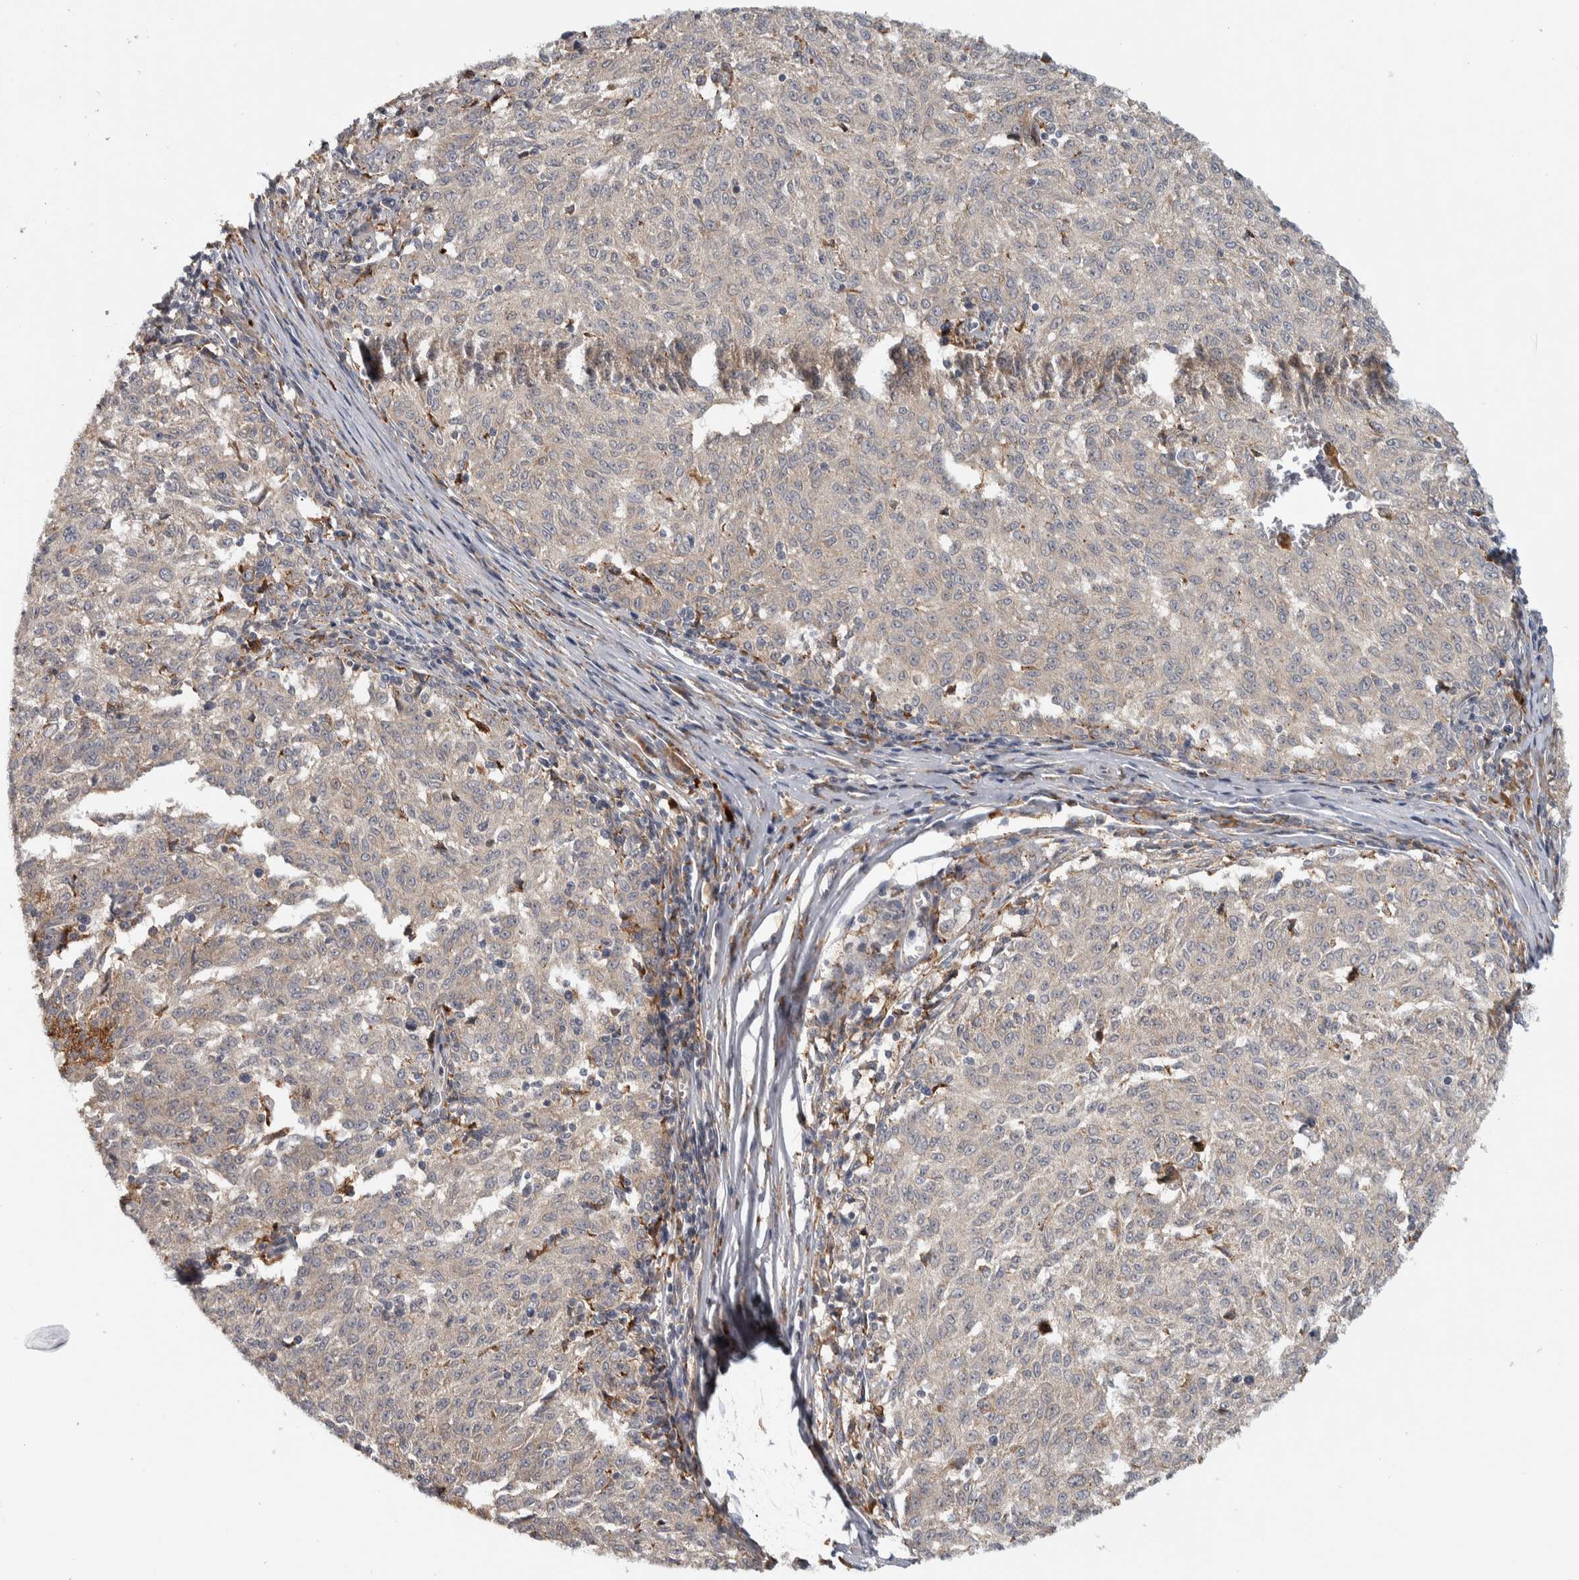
{"staining": {"intensity": "negative", "quantity": "none", "location": "none"}, "tissue": "melanoma", "cell_type": "Tumor cells", "image_type": "cancer", "snomed": [{"axis": "morphology", "description": "Malignant melanoma, NOS"}, {"axis": "topography", "description": "Skin"}], "caption": "The IHC photomicrograph has no significant staining in tumor cells of malignant melanoma tissue.", "gene": "ADPRM", "patient": {"sex": "female", "age": 72}}